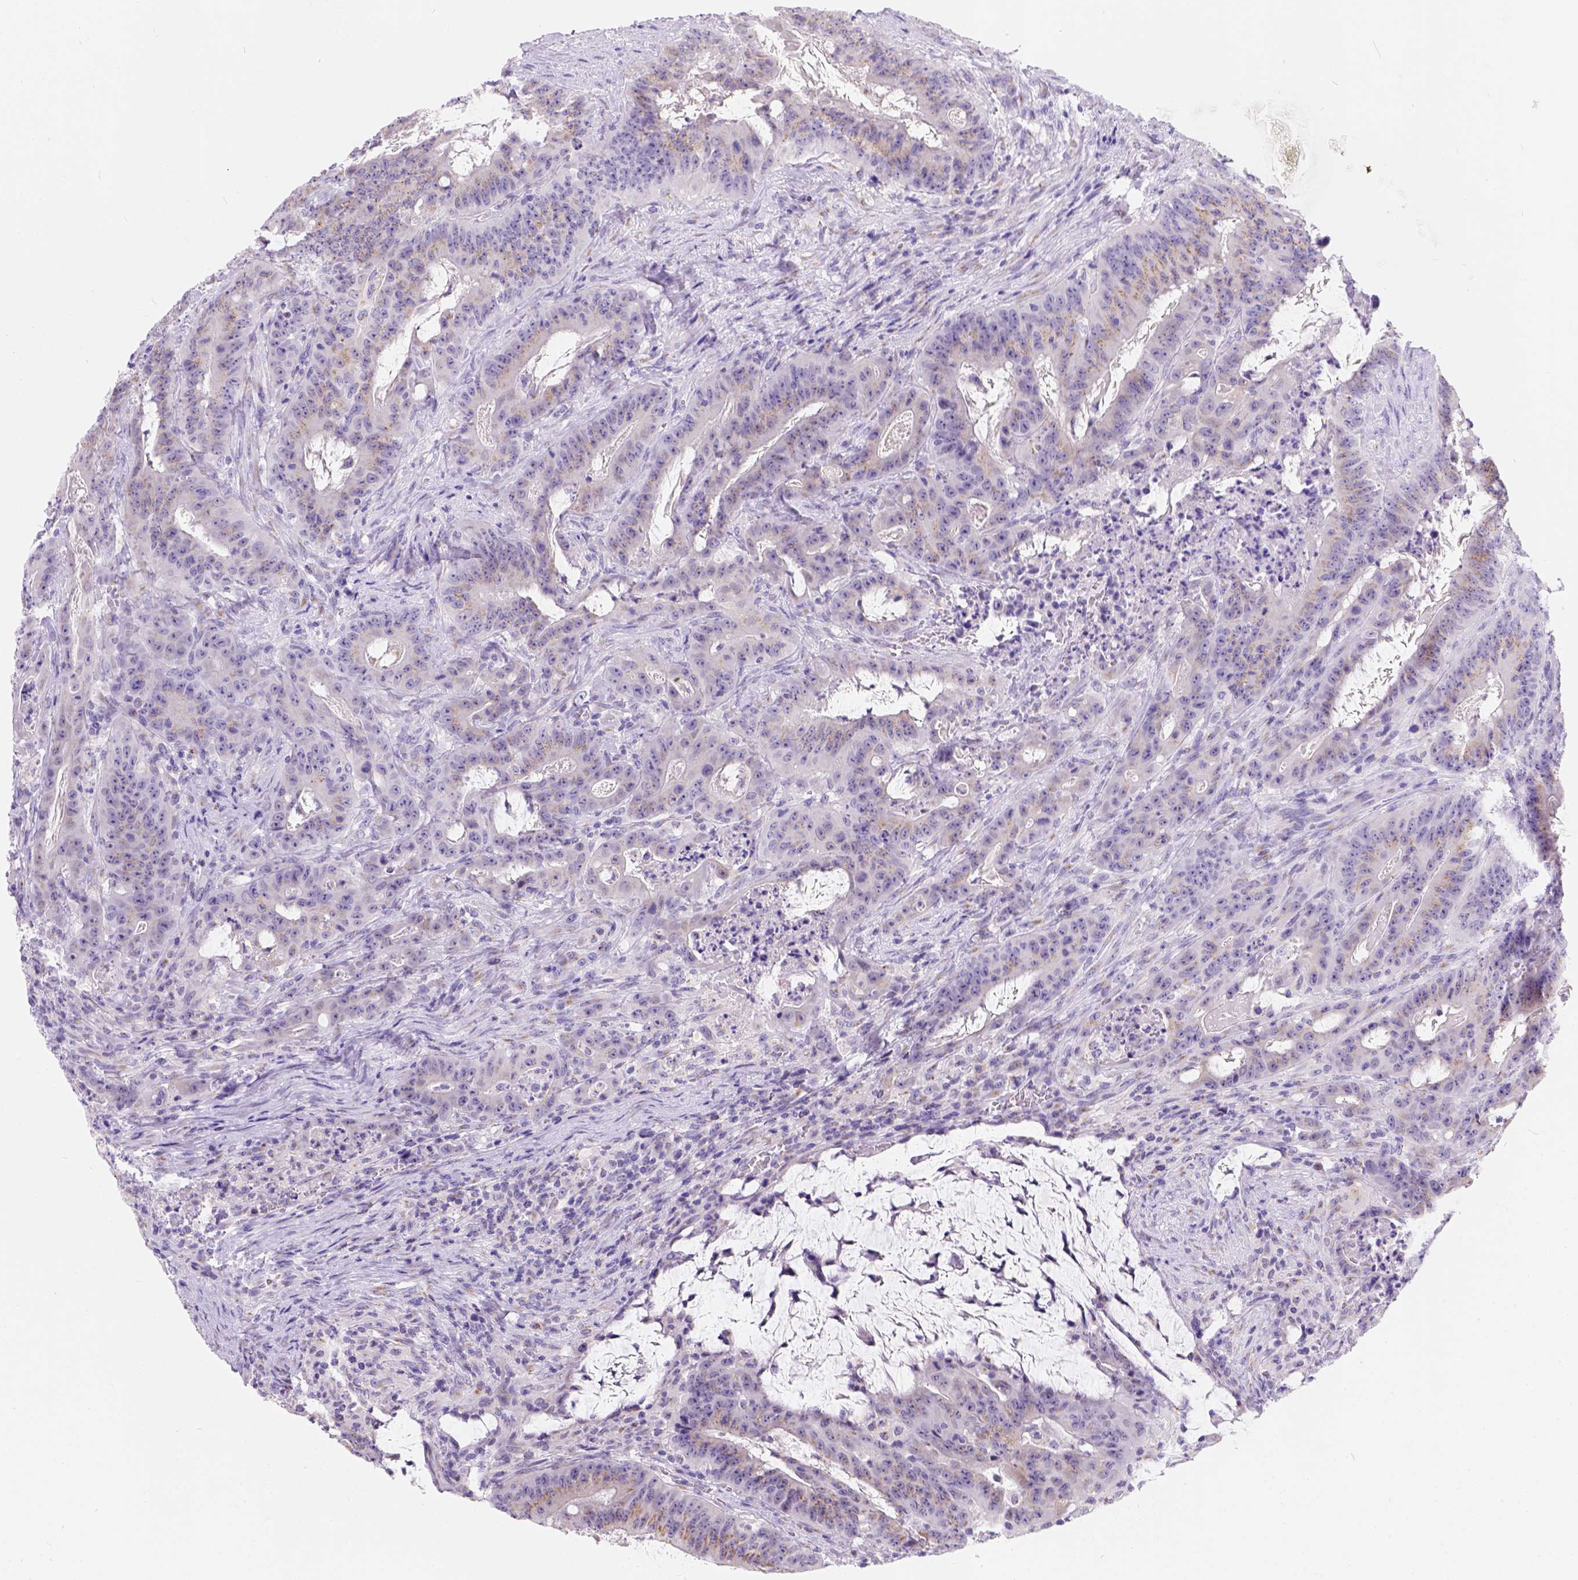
{"staining": {"intensity": "moderate", "quantity": "25%-75%", "location": "cytoplasmic/membranous"}, "tissue": "colorectal cancer", "cell_type": "Tumor cells", "image_type": "cancer", "snomed": [{"axis": "morphology", "description": "Adenocarcinoma, NOS"}, {"axis": "topography", "description": "Colon"}], "caption": "Adenocarcinoma (colorectal) was stained to show a protein in brown. There is medium levels of moderate cytoplasmic/membranous expression in approximately 25%-75% of tumor cells.", "gene": "PHF7", "patient": {"sex": "male", "age": 33}}